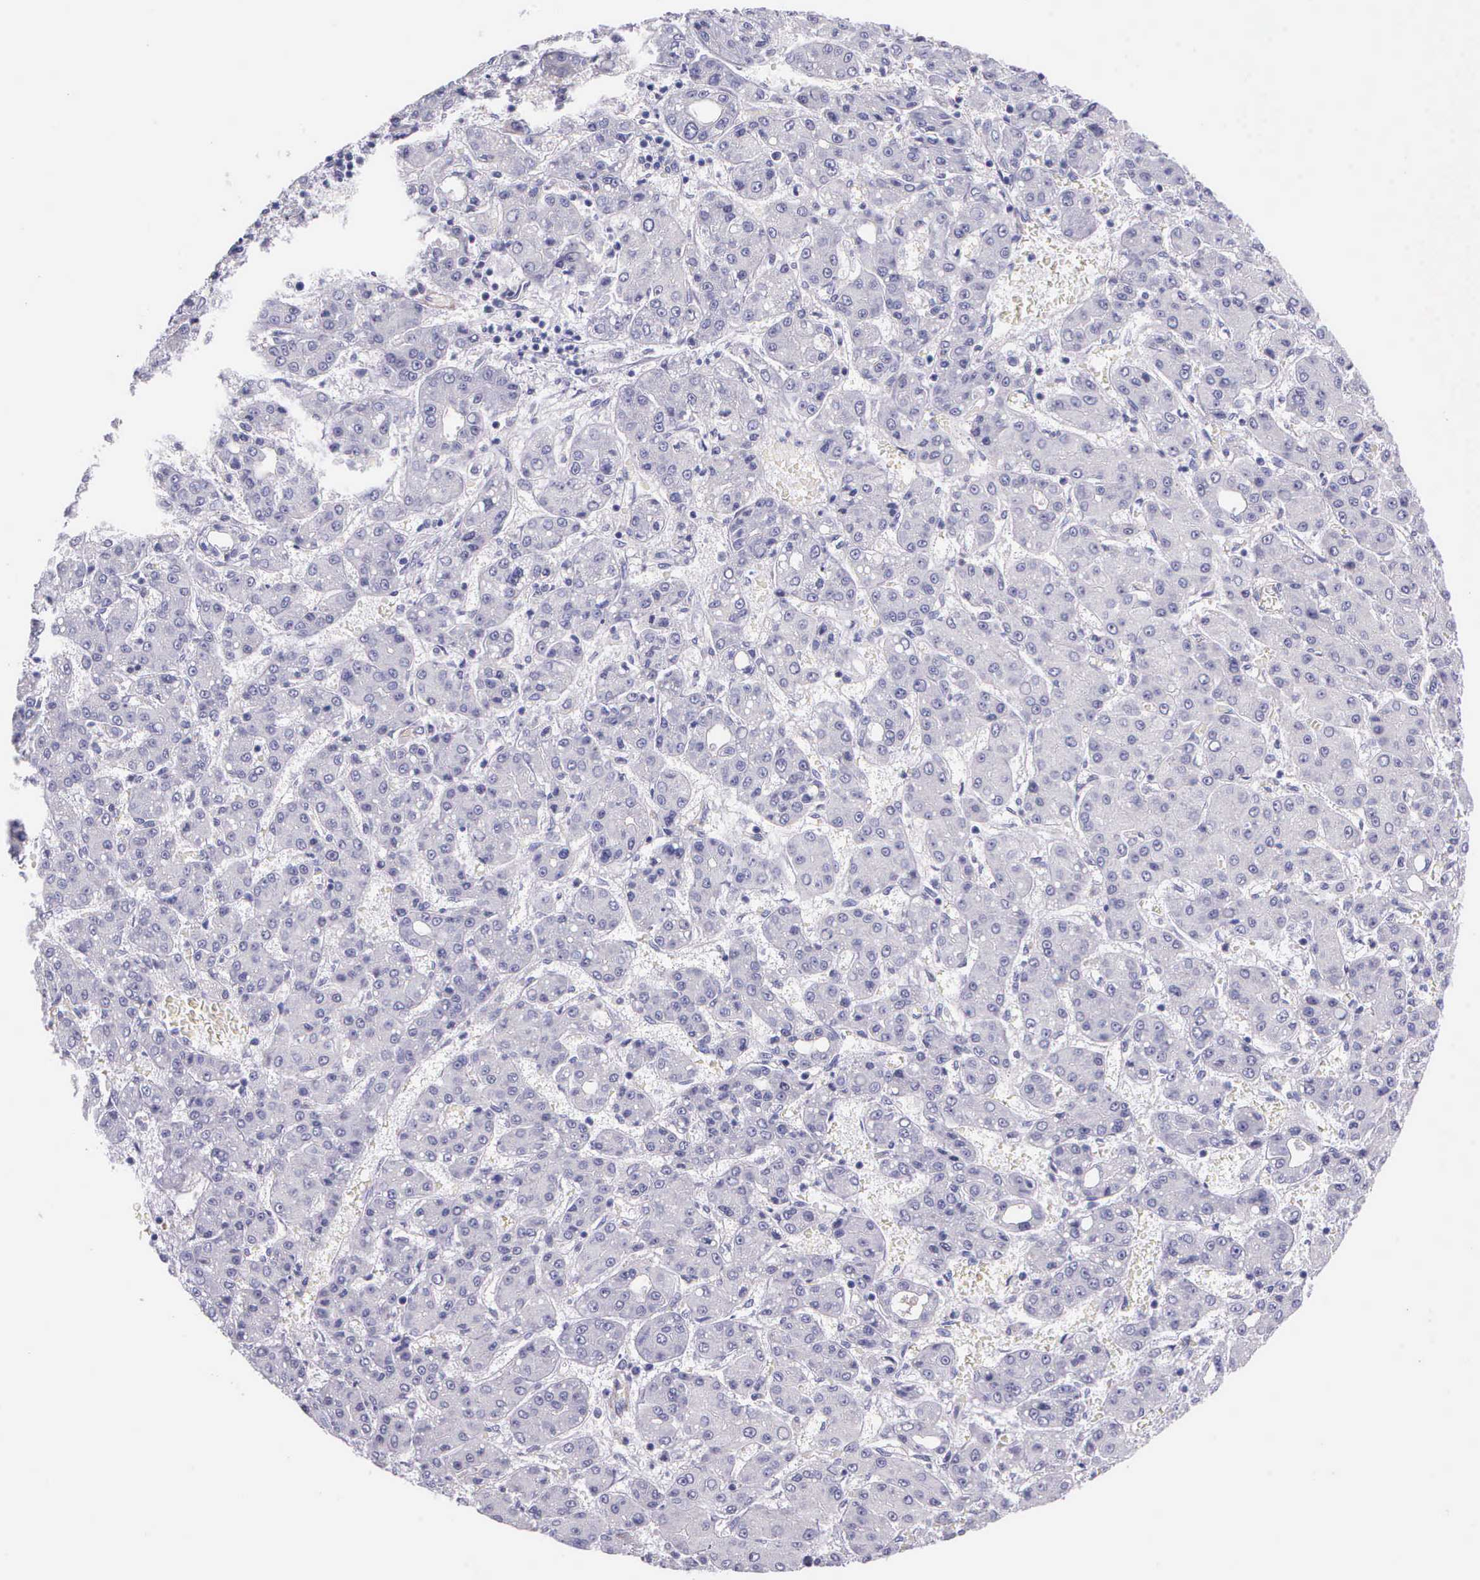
{"staining": {"intensity": "negative", "quantity": "none", "location": "none"}, "tissue": "liver cancer", "cell_type": "Tumor cells", "image_type": "cancer", "snomed": [{"axis": "morphology", "description": "Carcinoma, Hepatocellular, NOS"}, {"axis": "topography", "description": "Liver"}], "caption": "Tumor cells are negative for brown protein staining in liver cancer (hepatocellular carcinoma).", "gene": "THSD7A", "patient": {"sex": "male", "age": 69}}